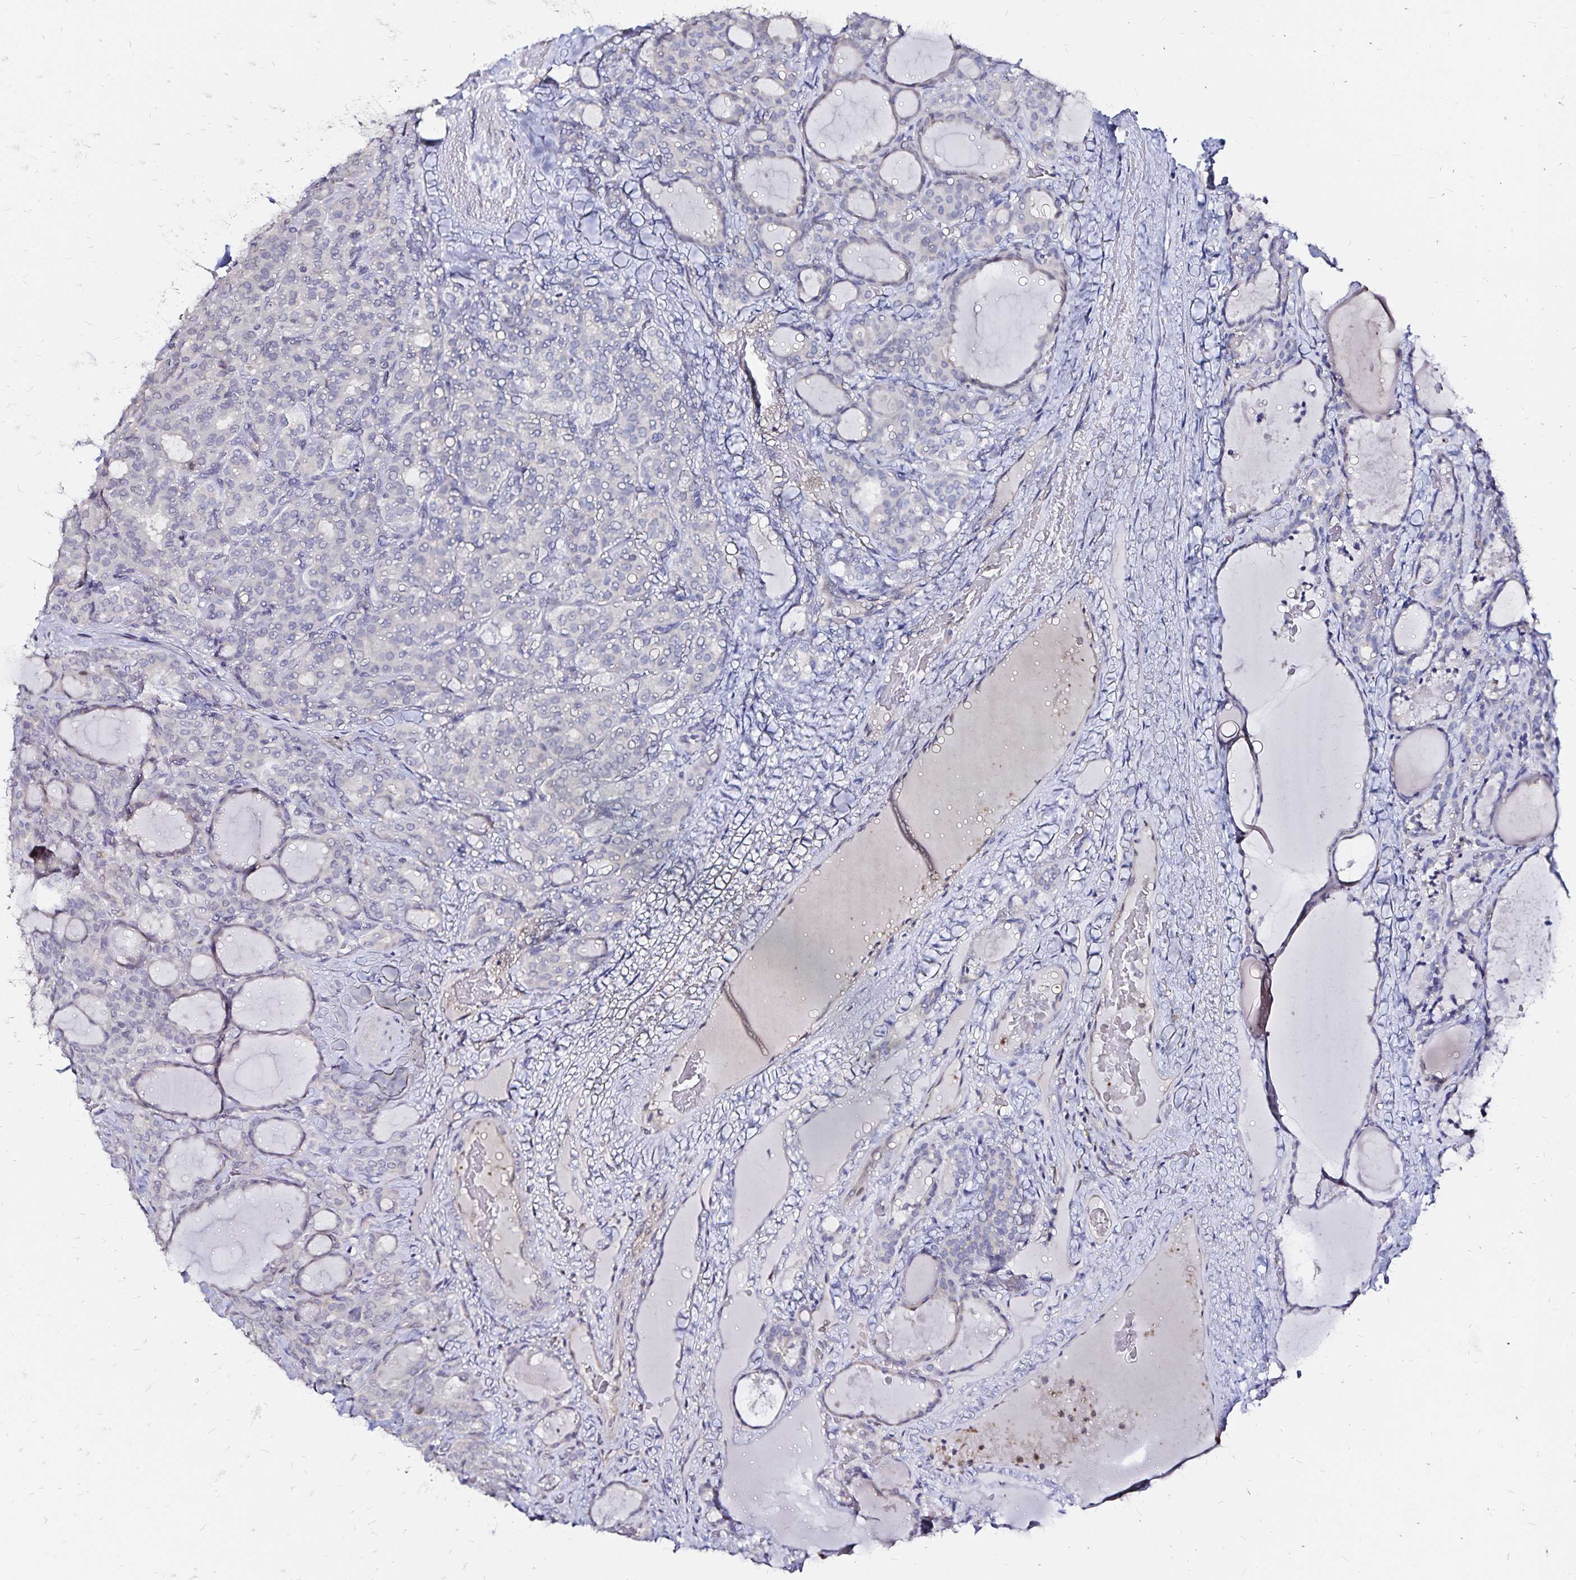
{"staining": {"intensity": "negative", "quantity": "none", "location": "none"}, "tissue": "thyroid cancer", "cell_type": "Tumor cells", "image_type": "cancer", "snomed": [{"axis": "morphology", "description": "Normal tissue, NOS"}, {"axis": "morphology", "description": "Follicular adenoma carcinoma, NOS"}, {"axis": "topography", "description": "Thyroid gland"}], "caption": "This image is of thyroid follicular adenoma carcinoma stained with IHC to label a protein in brown with the nuclei are counter-stained blue. There is no staining in tumor cells.", "gene": "SLC5A1", "patient": {"sex": "female", "age": 31}}